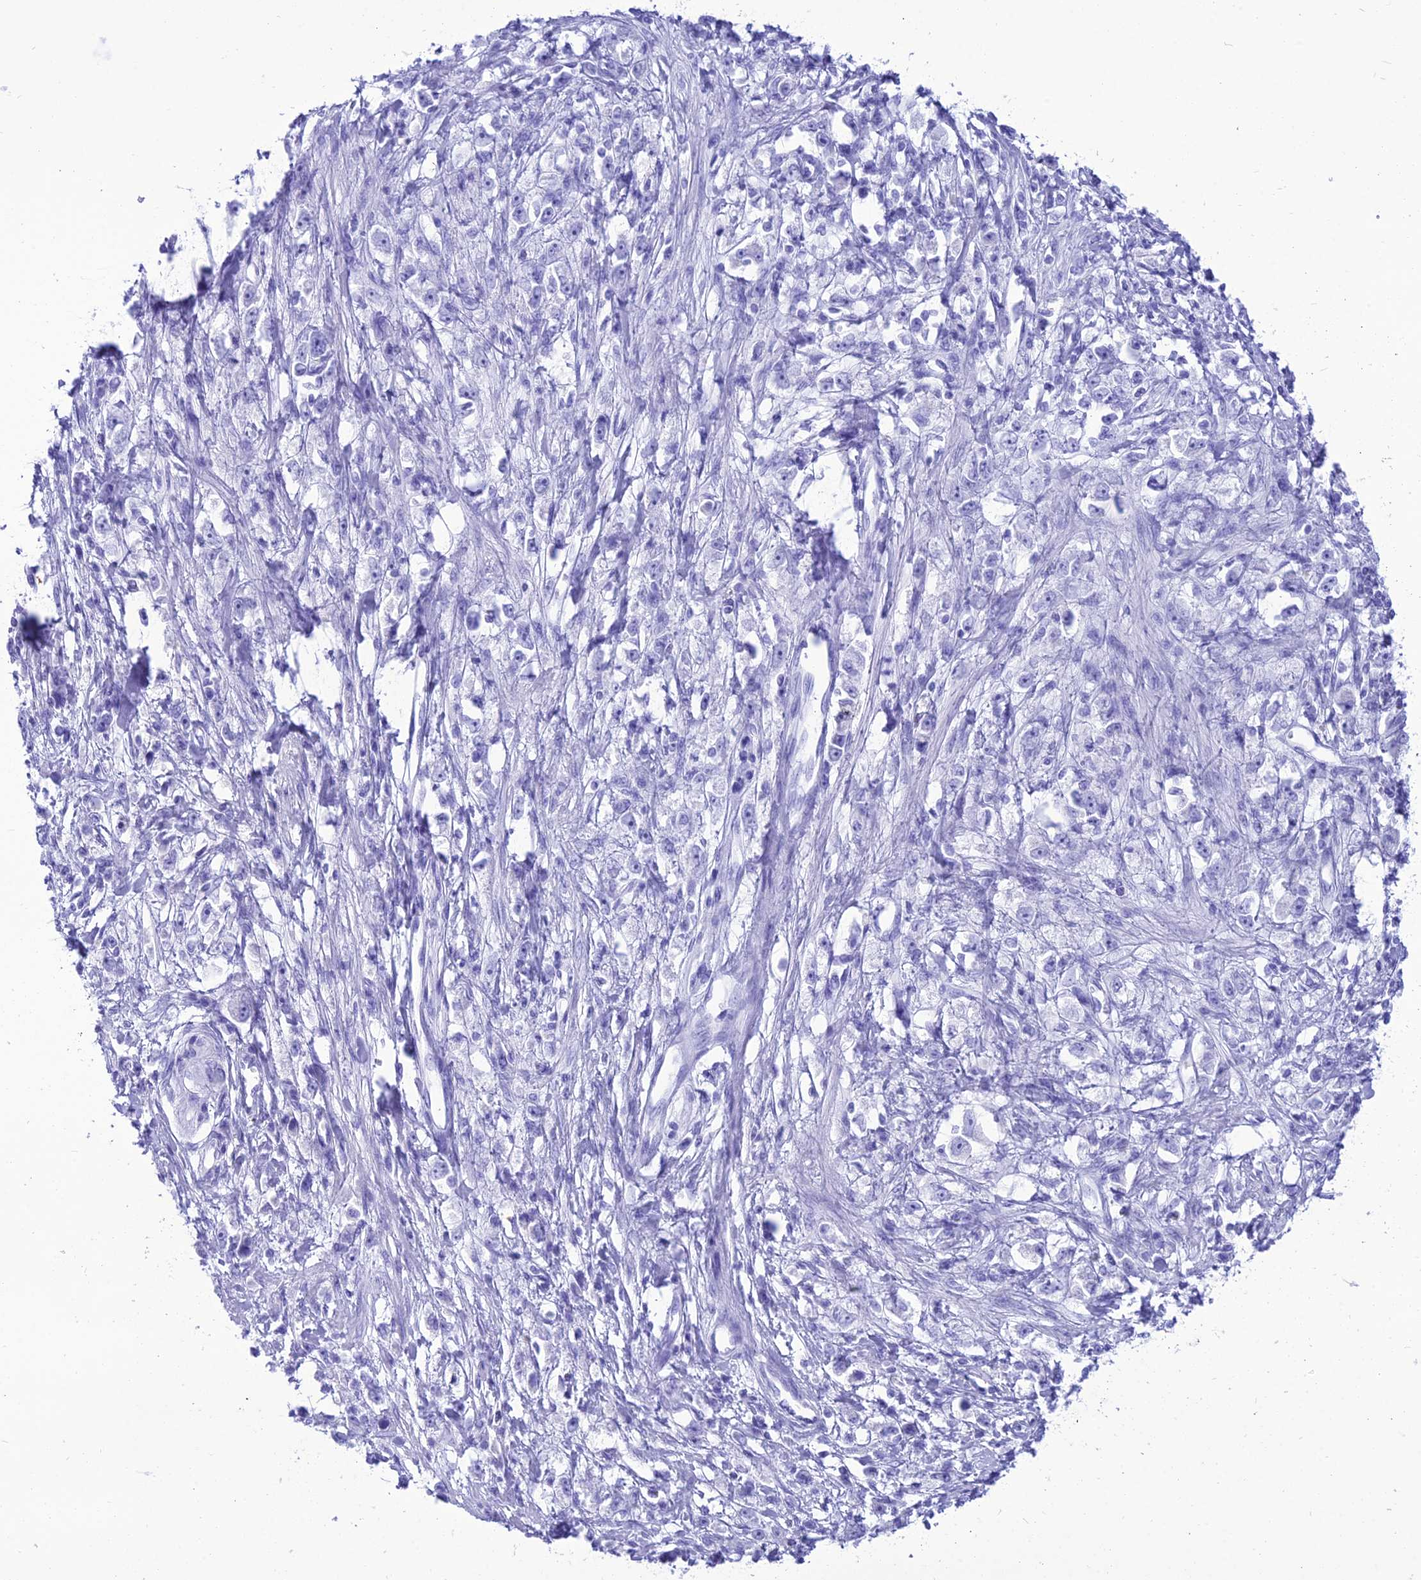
{"staining": {"intensity": "negative", "quantity": "none", "location": "none"}, "tissue": "stomach cancer", "cell_type": "Tumor cells", "image_type": "cancer", "snomed": [{"axis": "morphology", "description": "Adenocarcinoma, NOS"}, {"axis": "topography", "description": "Stomach"}], "caption": "The histopathology image shows no staining of tumor cells in stomach cancer.", "gene": "PNMA5", "patient": {"sex": "female", "age": 59}}